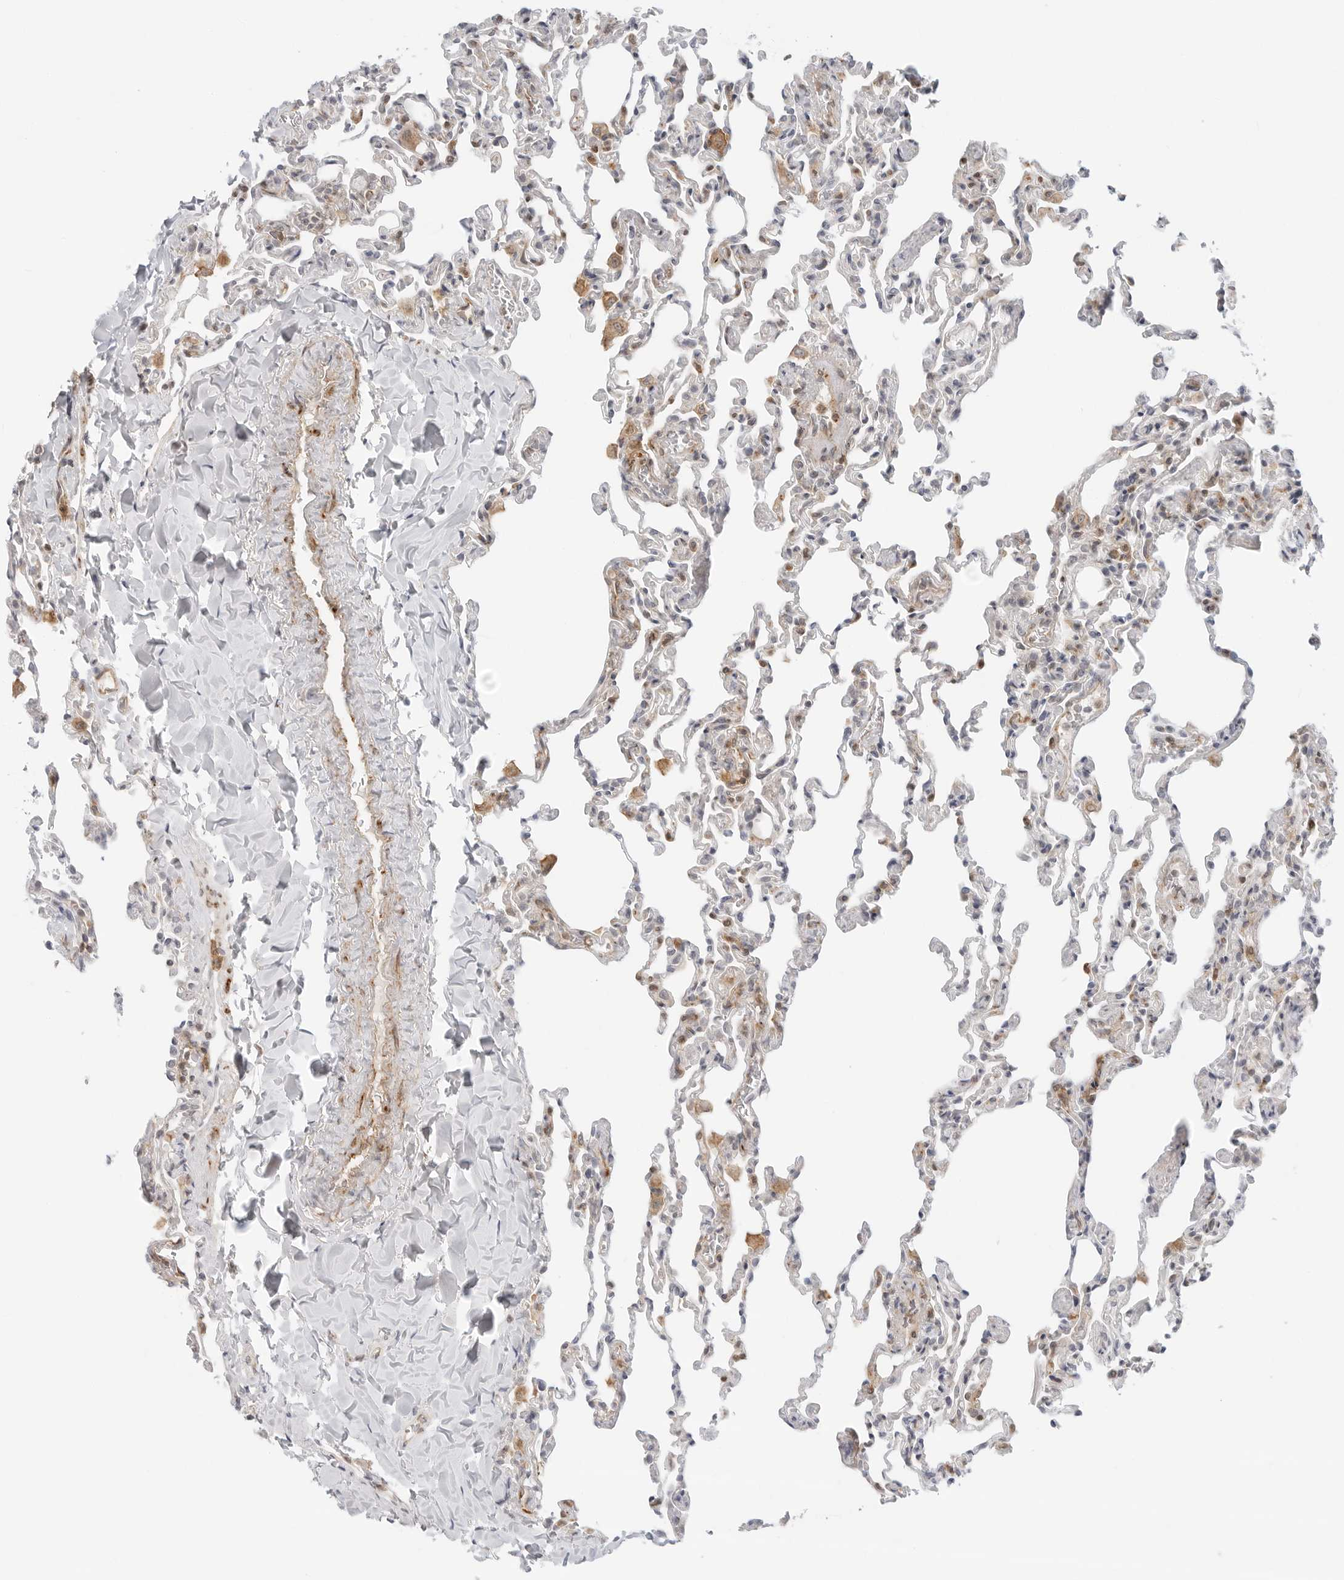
{"staining": {"intensity": "moderate", "quantity": "<25%", "location": "cytoplasmic/membranous"}, "tissue": "lung", "cell_type": "Alveolar cells", "image_type": "normal", "snomed": [{"axis": "morphology", "description": "Normal tissue, NOS"}, {"axis": "topography", "description": "Lung"}], "caption": "High-power microscopy captured an IHC histopathology image of normal lung, revealing moderate cytoplasmic/membranous positivity in approximately <25% of alveolar cells.", "gene": "C1QTNF1", "patient": {"sex": "male", "age": 20}}